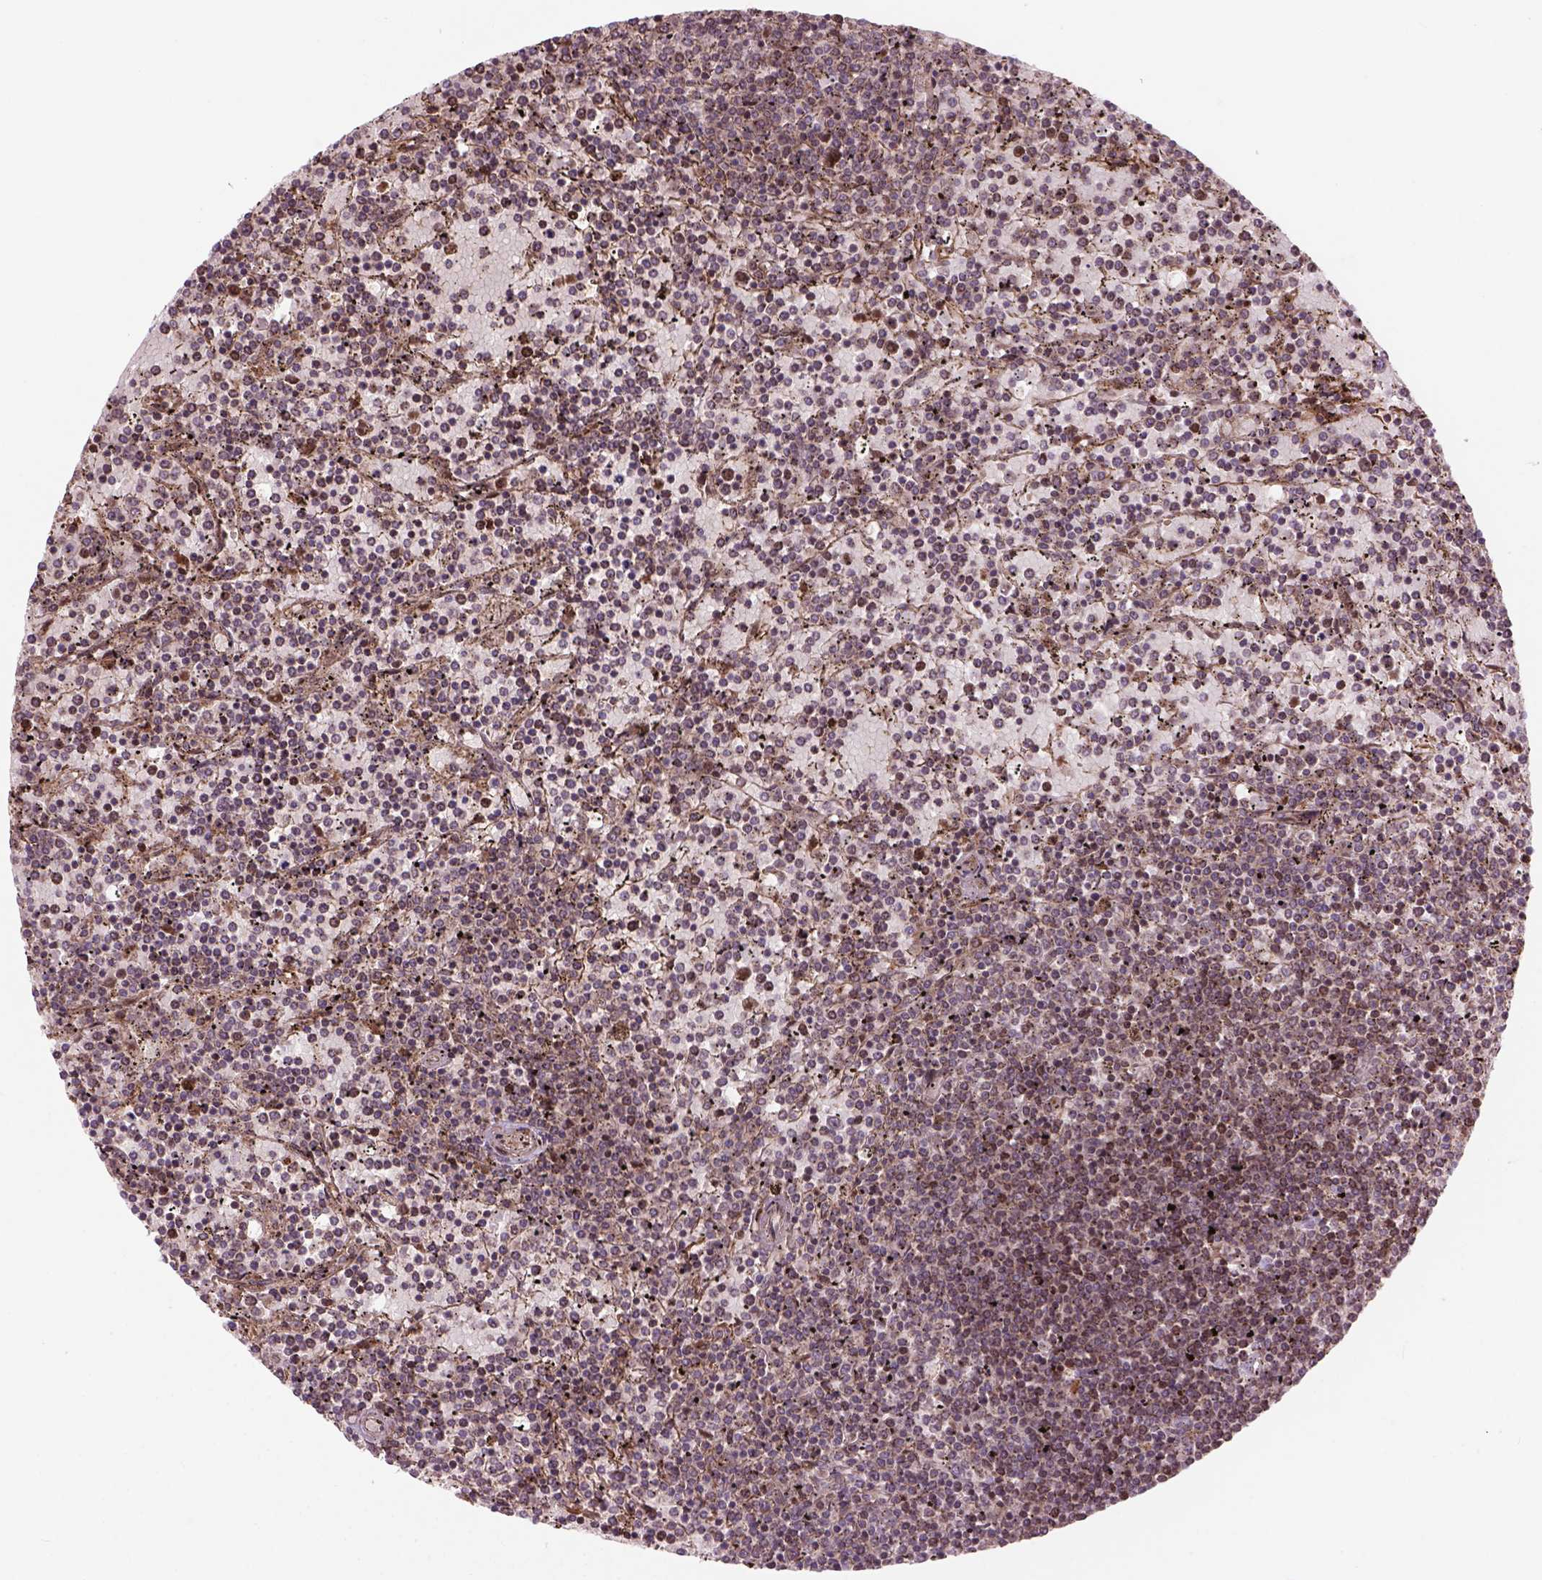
{"staining": {"intensity": "weak", "quantity": "25%-75%", "location": "cytoplasmic/membranous,nuclear"}, "tissue": "lymphoma", "cell_type": "Tumor cells", "image_type": "cancer", "snomed": [{"axis": "morphology", "description": "Malignant lymphoma, non-Hodgkin's type, Low grade"}, {"axis": "topography", "description": "Spleen"}], "caption": "Immunohistochemistry histopathology image of neoplastic tissue: malignant lymphoma, non-Hodgkin's type (low-grade) stained using immunohistochemistry (IHC) reveals low levels of weak protein expression localized specifically in the cytoplasmic/membranous and nuclear of tumor cells, appearing as a cytoplasmic/membranous and nuclear brown color.", "gene": "PSMD11", "patient": {"sex": "female", "age": 77}}